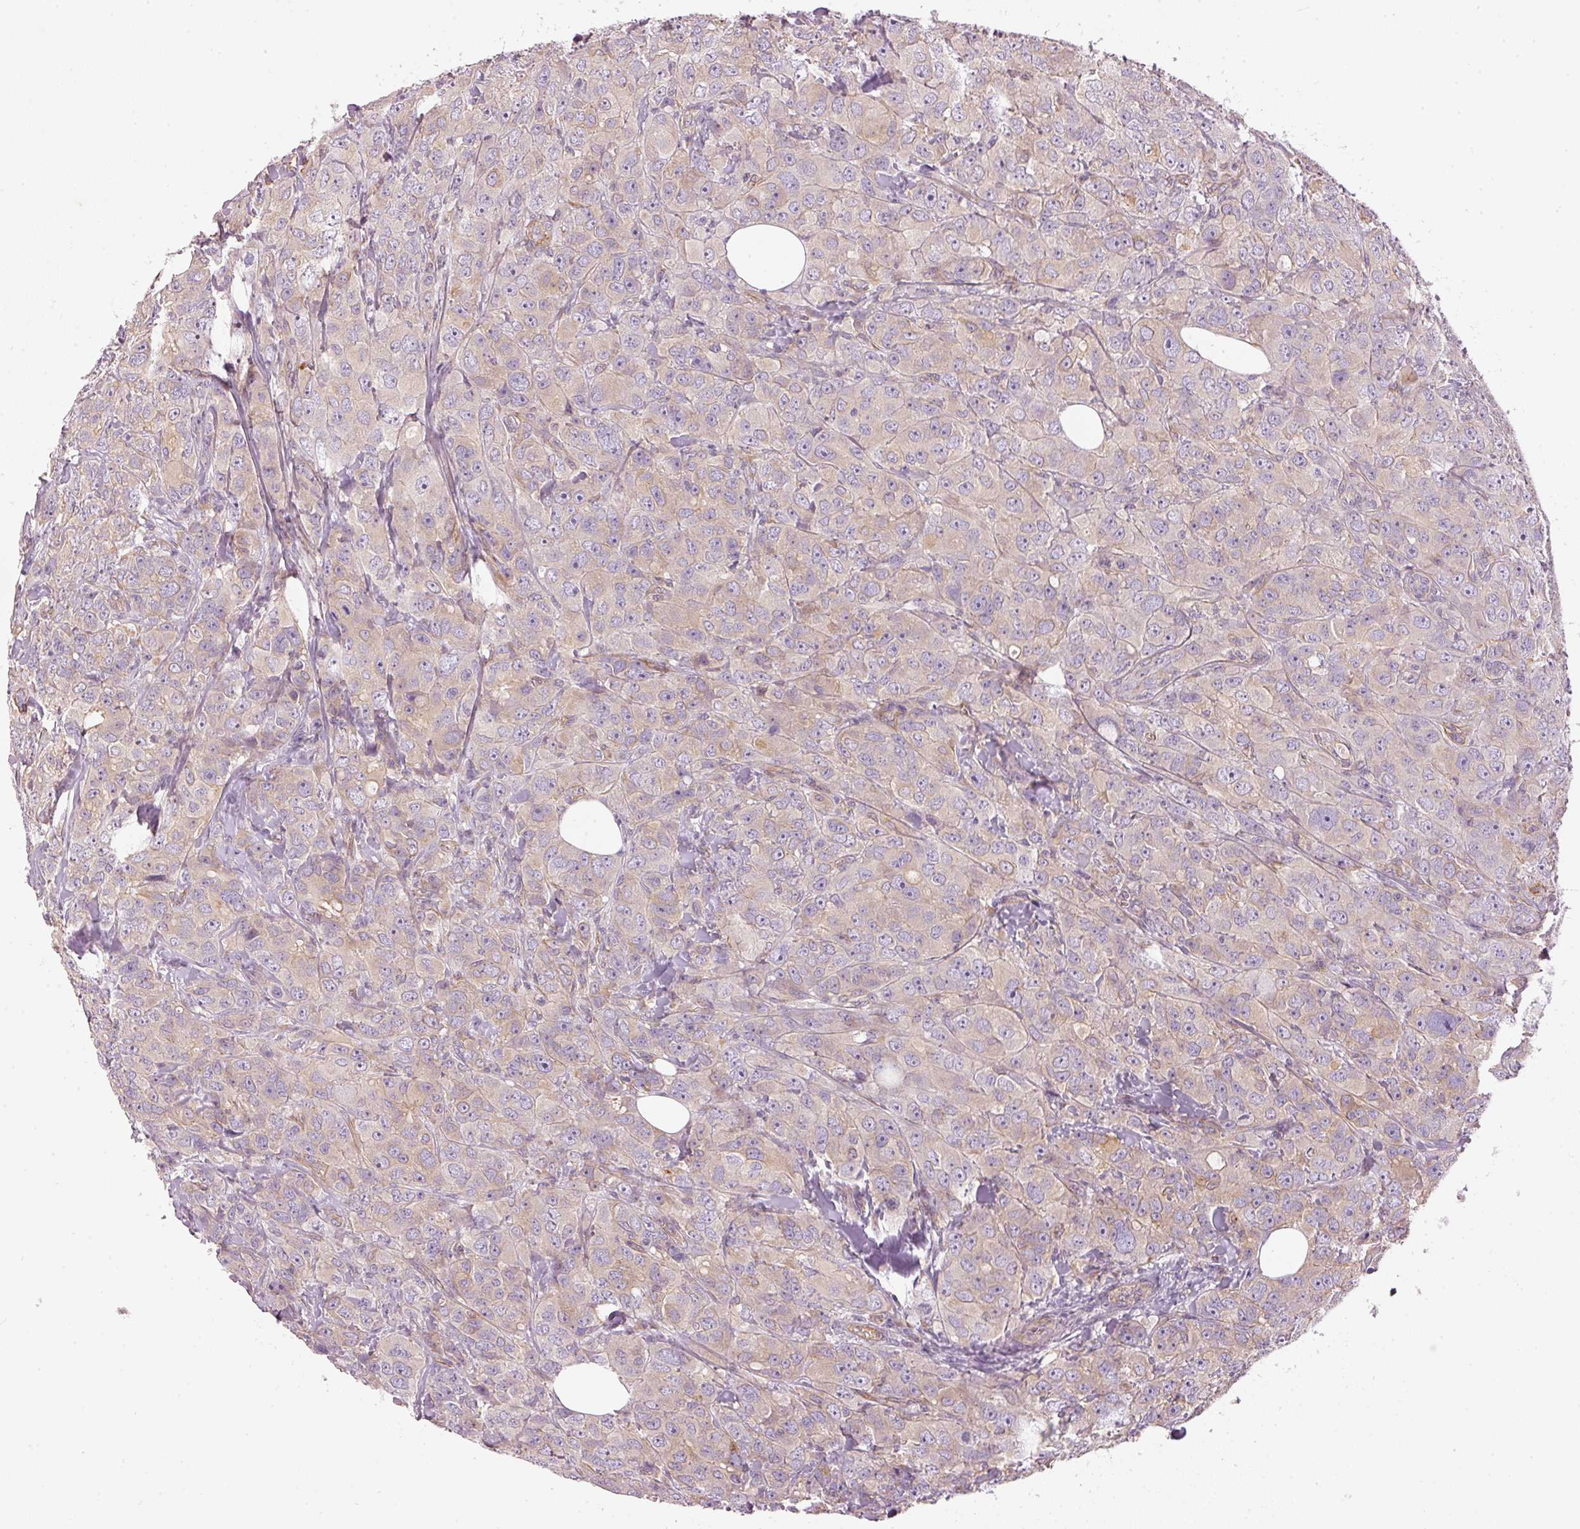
{"staining": {"intensity": "moderate", "quantity": "25%-75%", "location": "cytoplasmic/membranous"}, "tissue": "breast cancer", "cell_type": "Tumor cells", "image_type": "cancer", "snomed": [{"axis": "morphology", "description": "Duct carcinoma"}, {"axis": "topography", "description": "Breast"}], "caption": "Infiltrating ductal carcinoma (breast) stained for a protein reveals moderate cytoplasmic/membranous positivity in tumor cells.", "gene": "OSR2", "patient": {"sex": "female", "age": 43}}